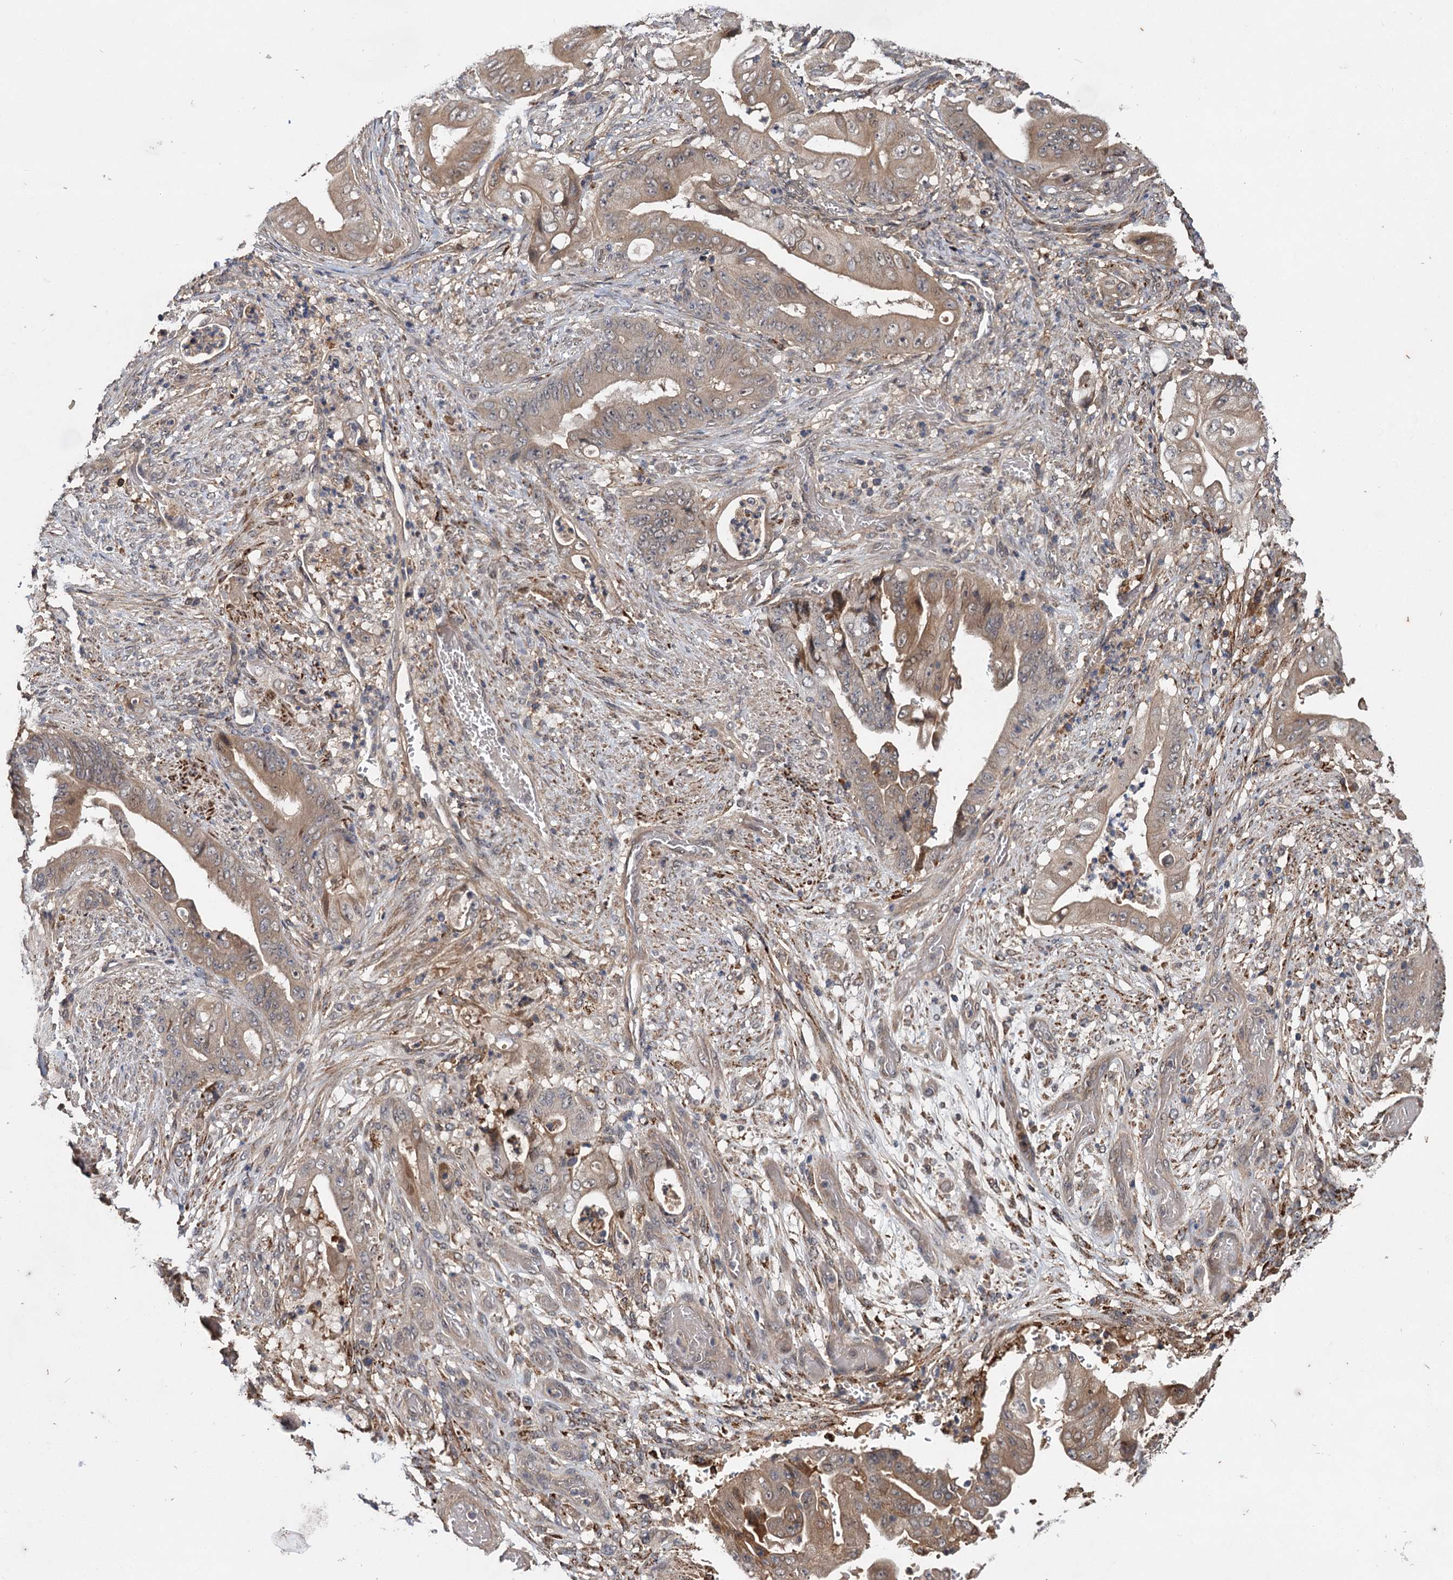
{"staining": {"intensity": "weak", "quantity": "<25%", "location": "cytoplasmic/membranous"}, "tissue": "stomach cancer", "cell_type": "Tumor cells", "image_type": "cancer", "snomed": [{"axis": "morphology", "description": "Adenocarcinoma, NOS"}, {"axis": "topography", "description": "Stomach"}], "caption": "Human stomach cancer (adenocarcinoma) stained for a protein using immunohistochemistry displays no positivity in tumor cells.", "gene": "MBD6", "patient": {"sex": "female", "age": 73}}